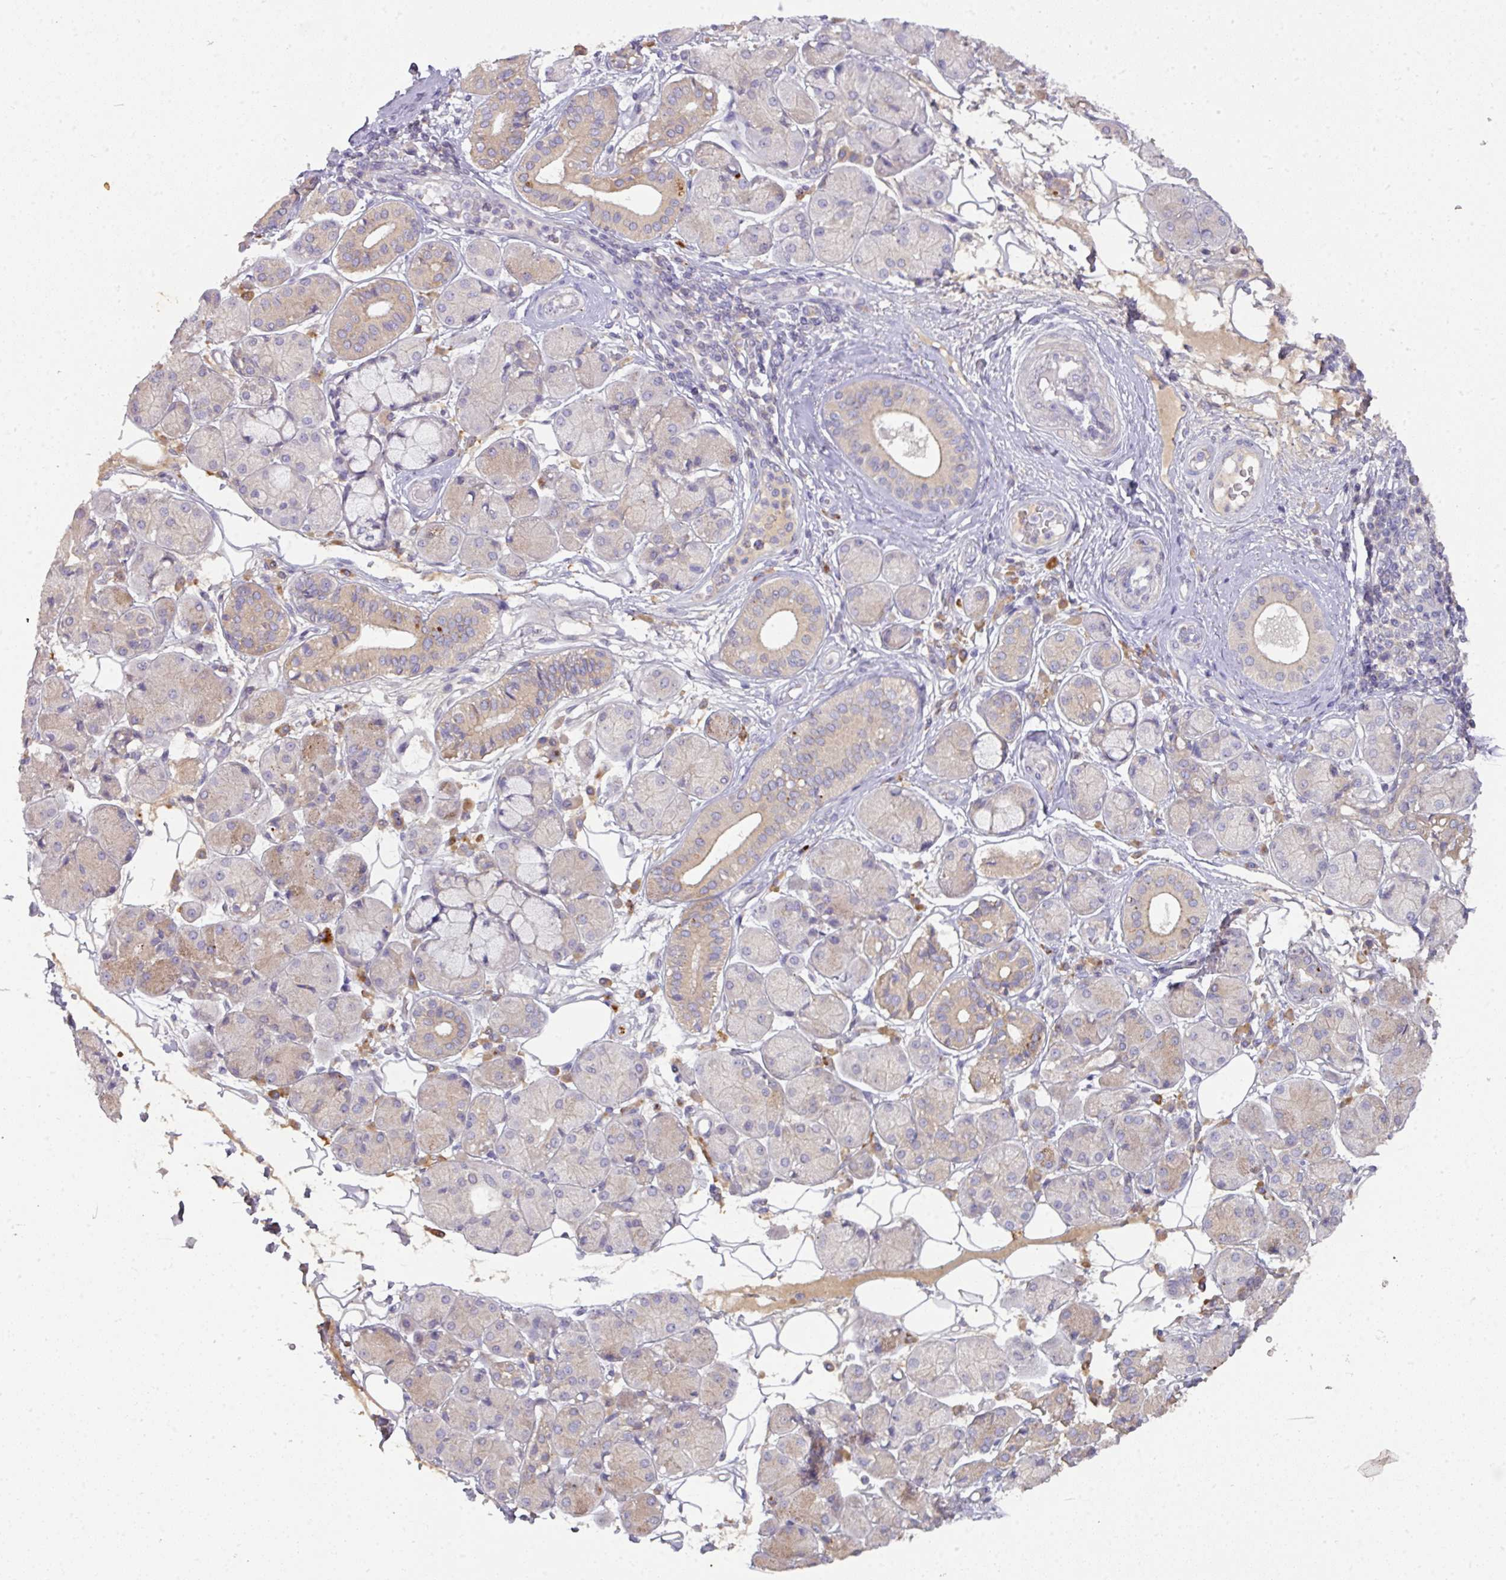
{"staining": {"intensity": "moderate", "quantity": "<25%", "location": "cytoplasmic/membranous"}, "tissue": "salivary gland", "cell_type": "Glandular cells", "image_type": "normal", "snomed": [{"axis": "morphology", "description": "Squamous cell carcinoma, NOS"}, {"axis": "topography", "description": "Skin"}, {"axis": "topography", "description": "Head-Neck"}], "caption": "High-magnification brightfield microscopy of benign salivary gland stained with DAB (3,3'-diaminobenzidine) (brown) and counterstained with hematoxylin (blue). glandular cells exhibit moderate cytoplasmic/membranous positivity is identified in approximately<25% of cells.", "gene": "ZNF266", "patient": {"sex": "male", "age": 80}}